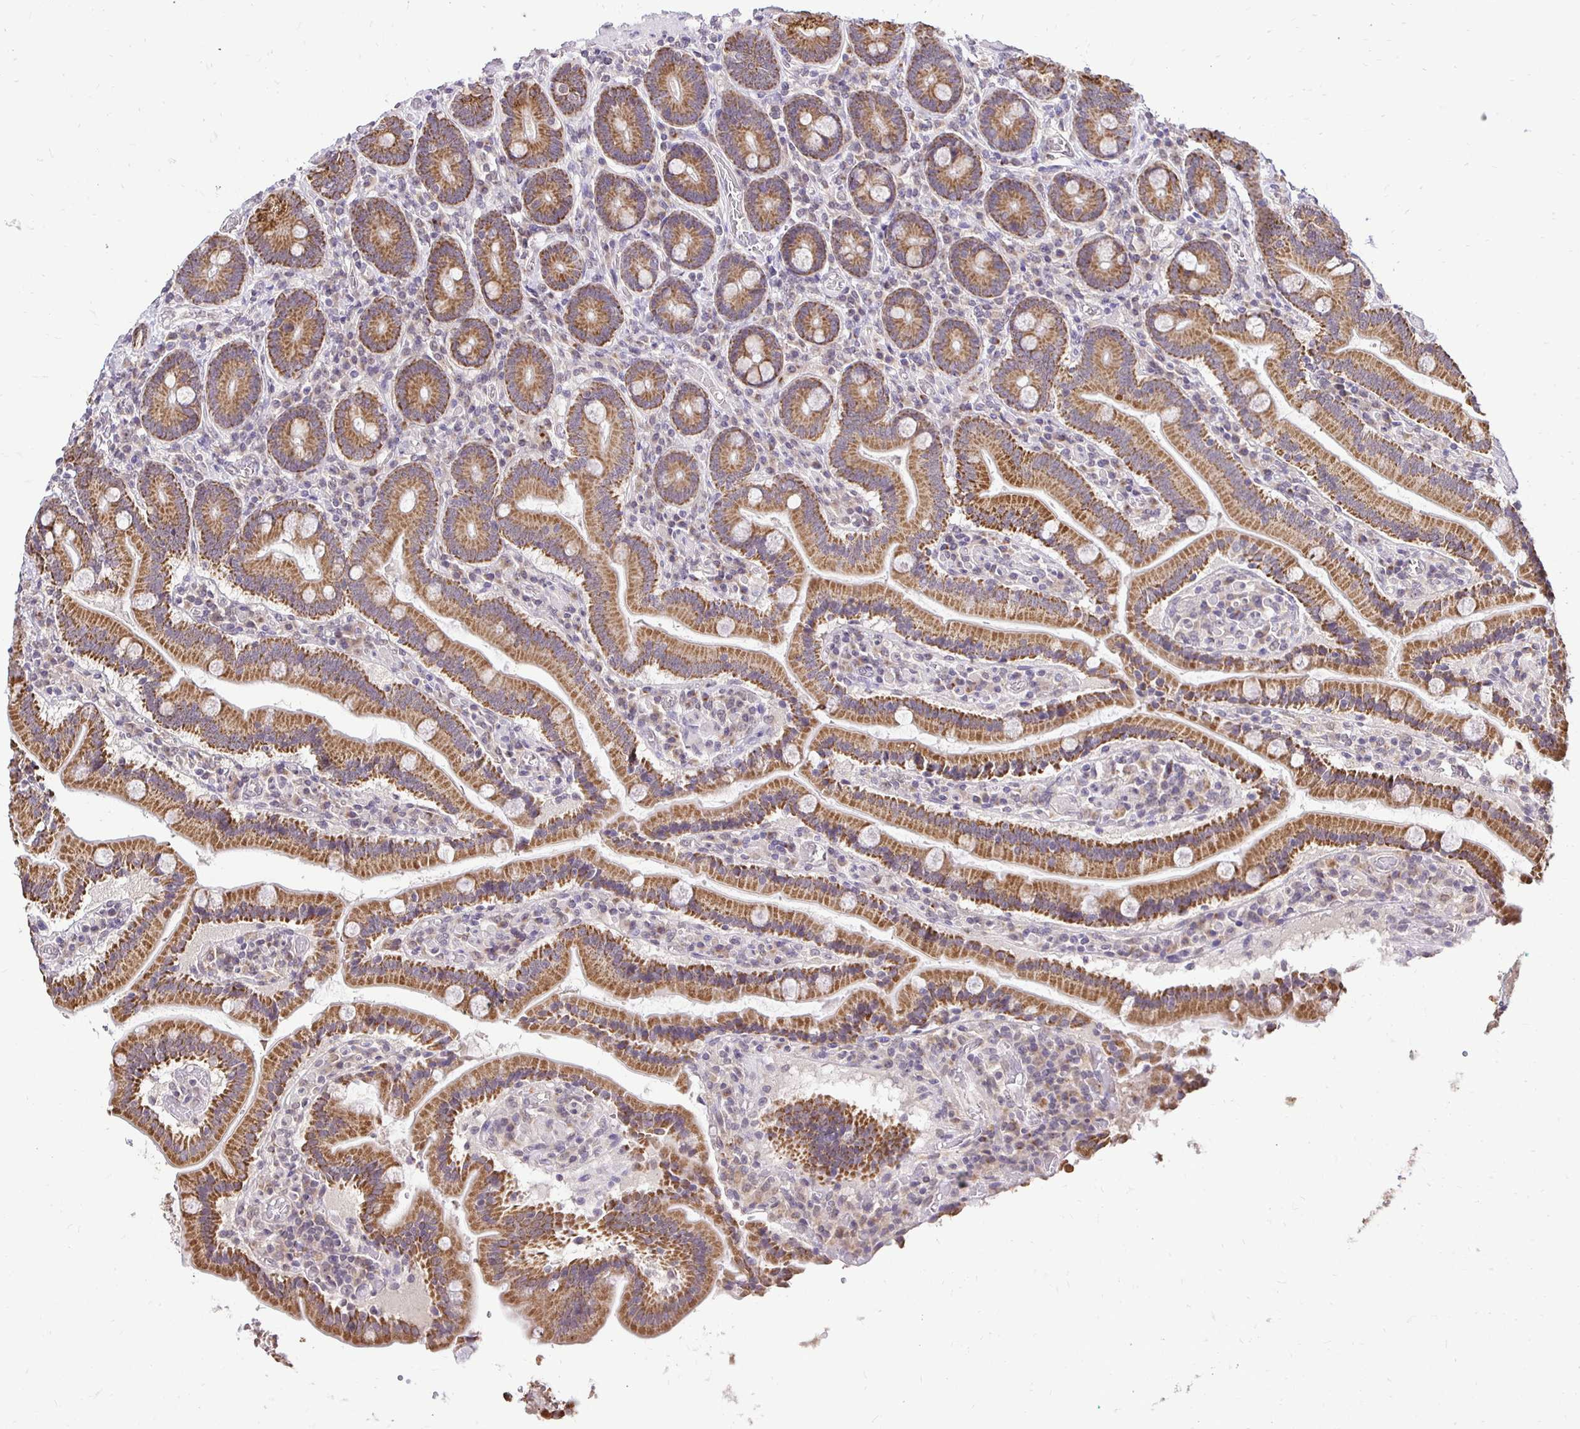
{"staining": {"intensity": "strong", "quantity": ">75%", "location": "cytoplasmic/membranous"}, "tissue": "duodenum", "cell_type": "Glandular cells", "image_type": "normal", "snomed": [{"axis": "morphology", "description": "Normal tissue, NOS"}, {"axis": "topography", "description": "Duodenum"}], "caption": "Immunohistochemistry (IHC) image of unremarkable duodenum stained for a protein (brown), which reveals high levels of strong cytoplasmic/membranous expression in about >75% of glandular cells.", "gene": "RHEBL1", "patient": {"sex": "female", "age": 62}}